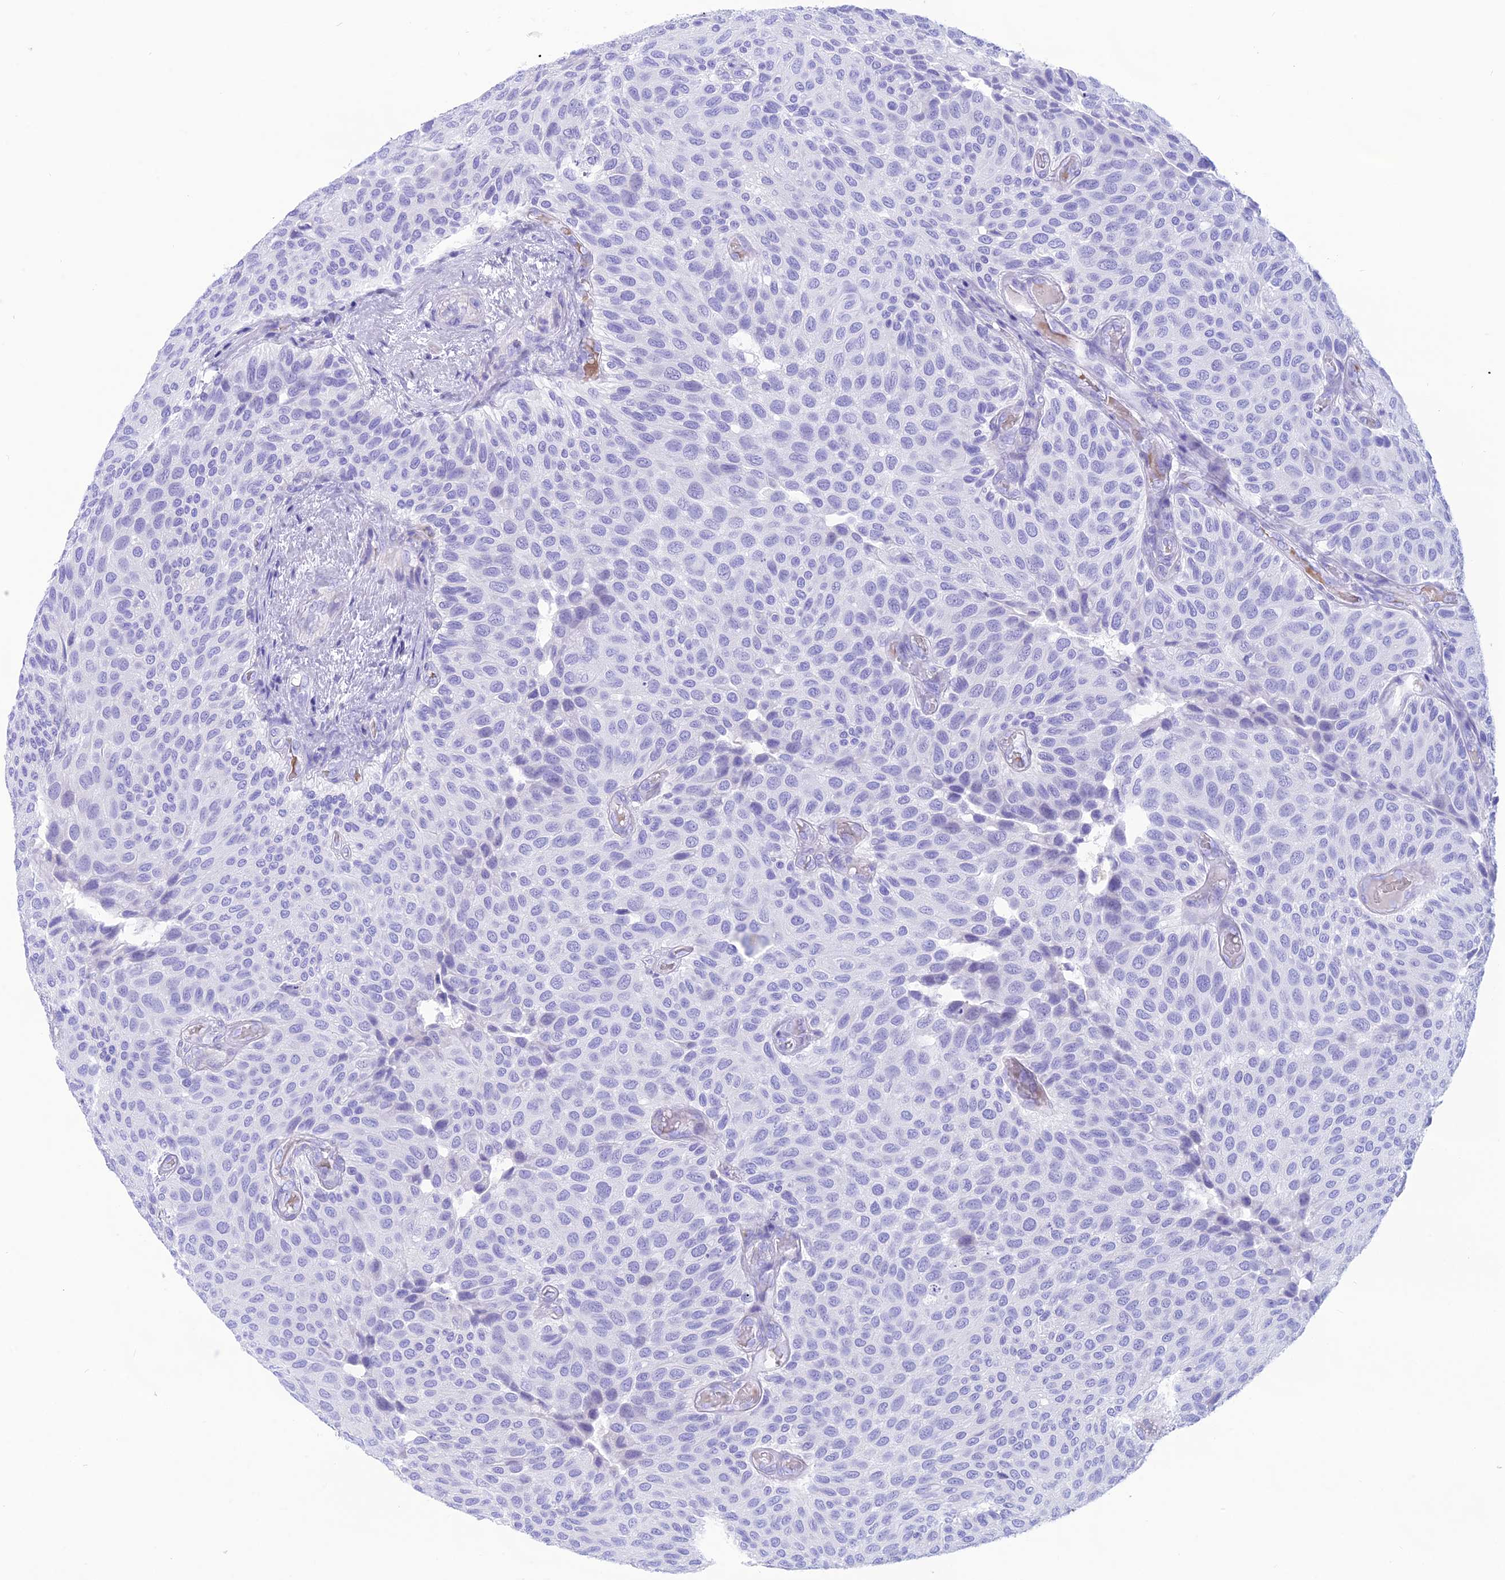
{"staining": {"intensity": "negative", "quantity": "none", "location": "none"}, "tissue": "urothelial cancer", "cell_type": "Tumor cells", "image_type": "cancer", "snomed": [{"axis": "morphology", "description": "Urothelial carcinoma, Low grade"}, {"axis": "topography", "description": "Urinary bladder"}], "caption": "An image of human urothelial carcinoma (low-grade) is negative for staining in tumor cells.", "gene": "GLYATL1", "patient": {"sex": "male", "age": 89}}